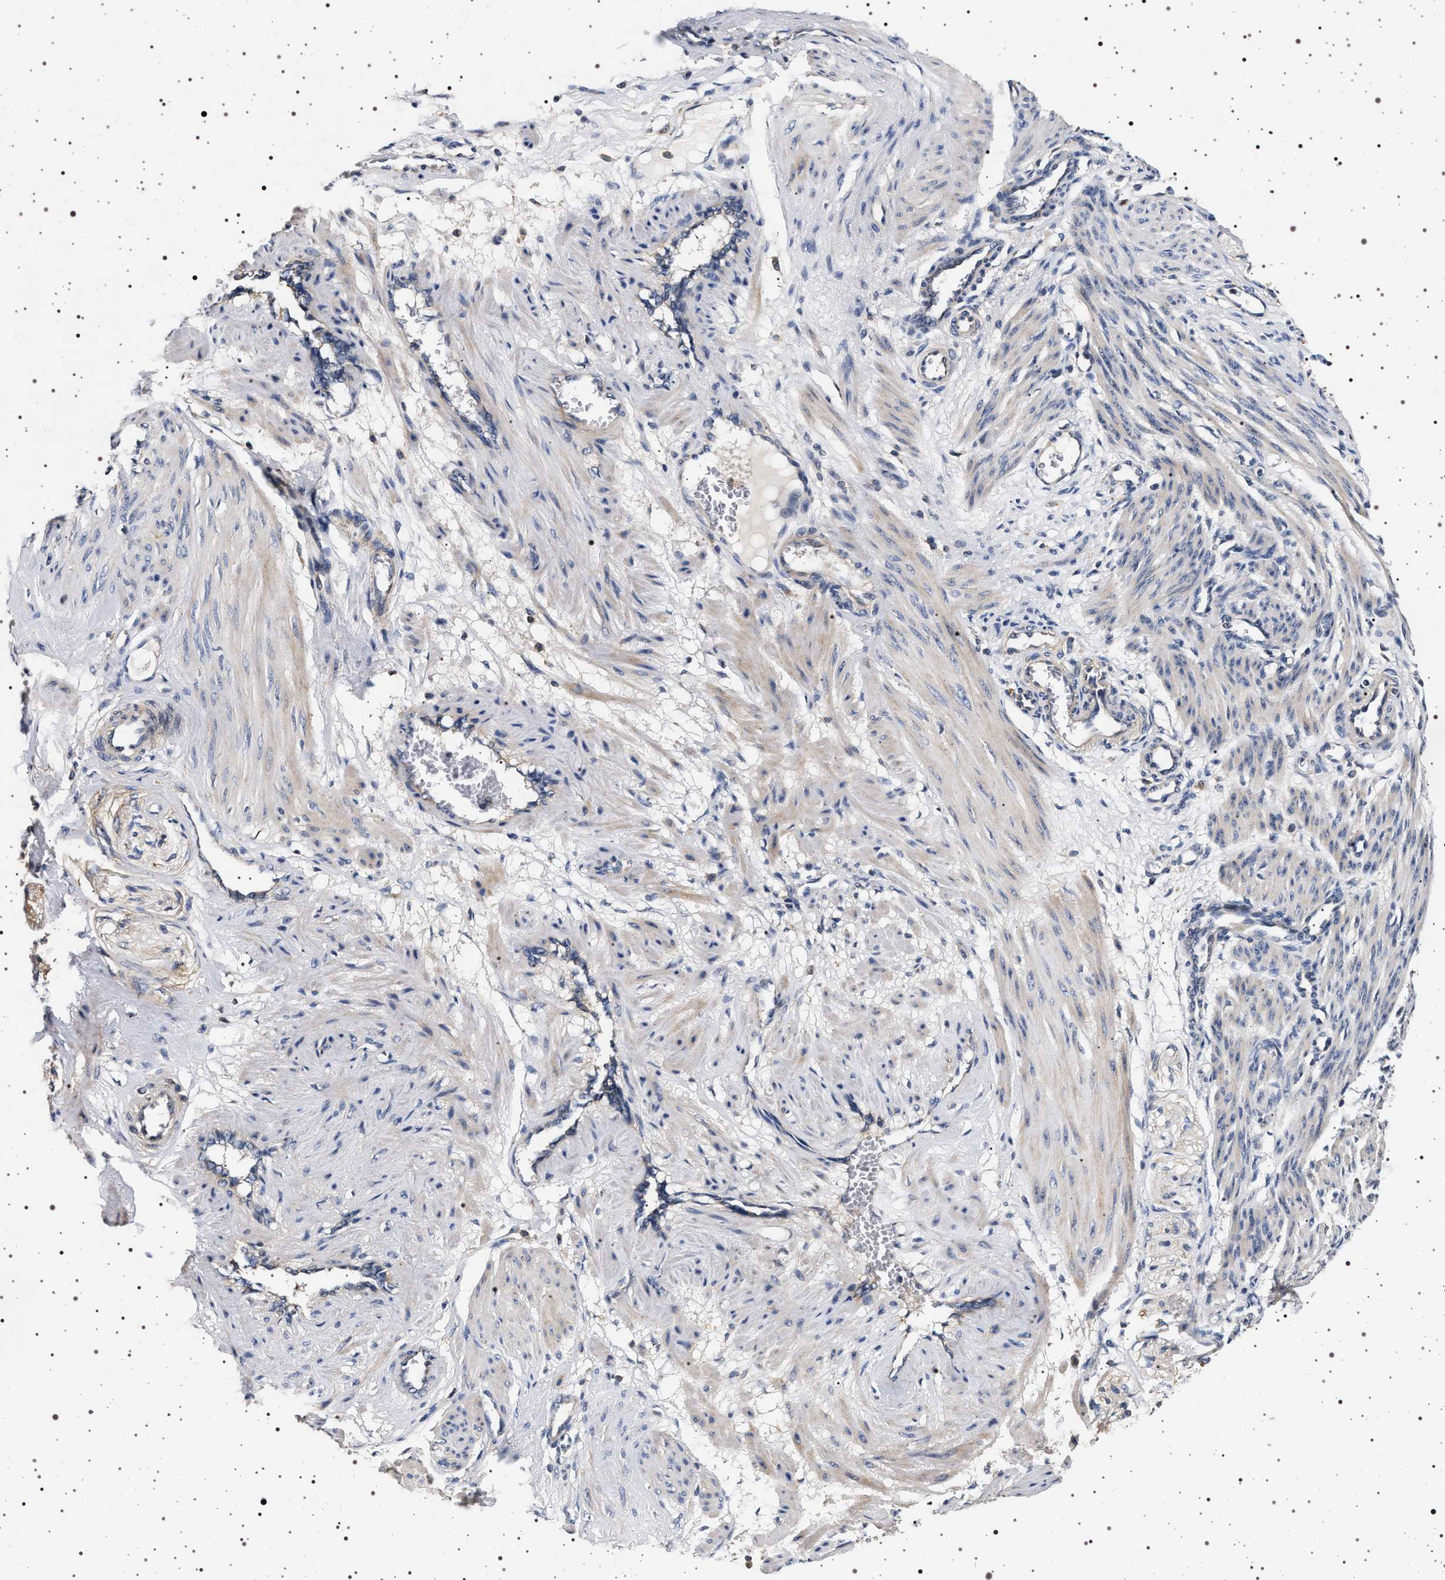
{"staining": {"intensity": "negative", "quantity": "none", "location": "none"}, "tissue": "smooth muscle", "cell_type": "Smooth muscle cells", "image_type": "normal", "snomed": [{"axis": "morphology", "description": "Normal tissue, NOS"}, {"axis": "topography", "description": "Endometrium"}], "caption": "A histopathology image of smooth muscle stained for a protein exhibits no brown staining in smooth muscle cells.", "gene": "DCBLD2", "patient": {"sex": "female", "age": 33}}